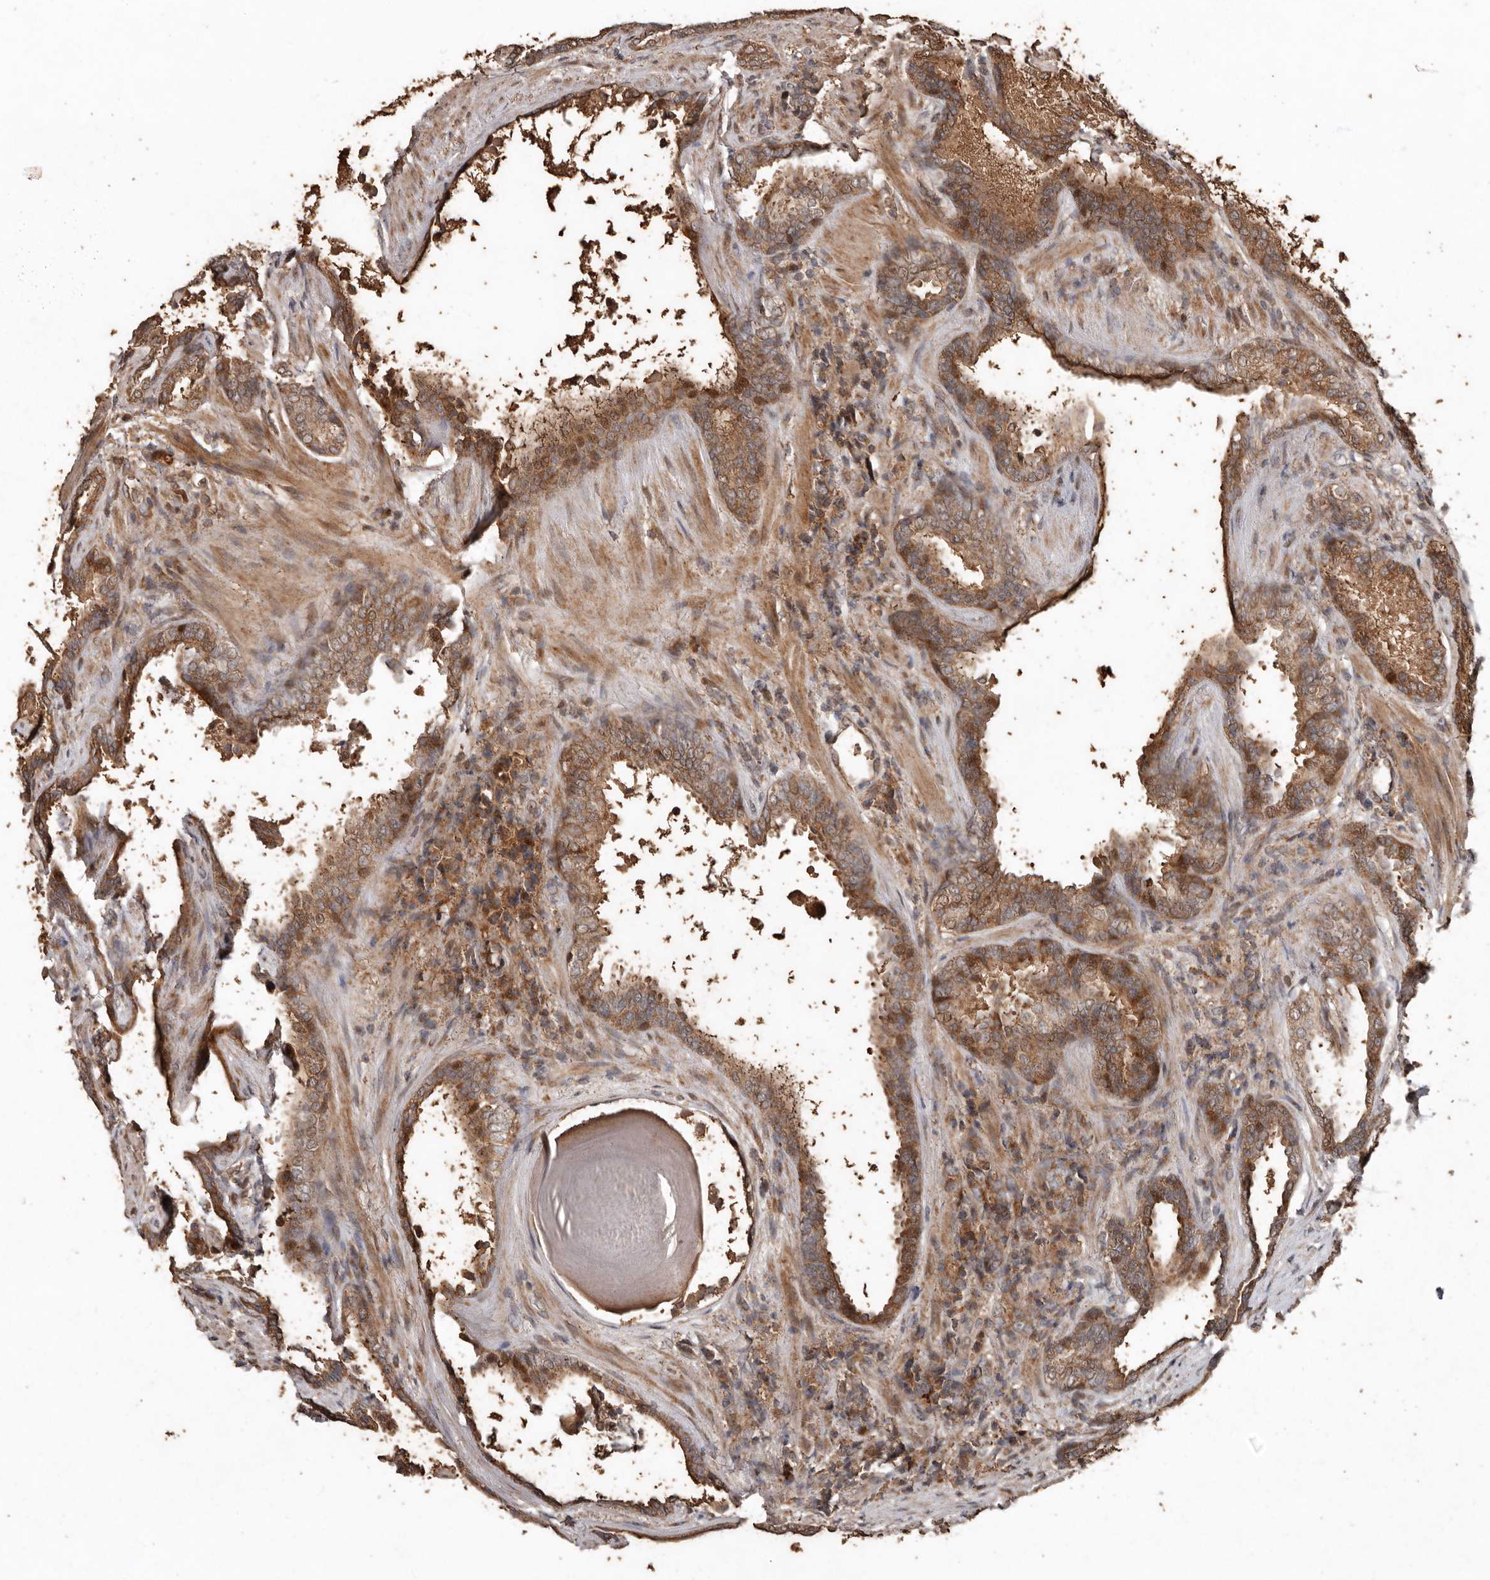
{"staining": {"intensity": "moderate", "quantity": ">75%", "location": "cytoplasmic/membranous"}, "tissue": "prostate cancer", "cell_type": "Tumor cells", "image_type": "cancer", "snomed": [{"axis": "morphology", "description": "Adenocarcinoma, High grade"}, {"axis": "topography", "description": "Prostate"}], "caption": "Prostate cancer was stained to show a protein in brown. There is medium levels of moderate cytoplasmic/membranous expression in approximately >75% of tumor cells. The protein is stained brown, and the nuclei are stained in blue (DAB (3,3'-diaminobenzidine) IHC with brightfield microscopy, high magnification).", "gene": "RANBP17", "patient": {"sex": "male", "age": 62}}